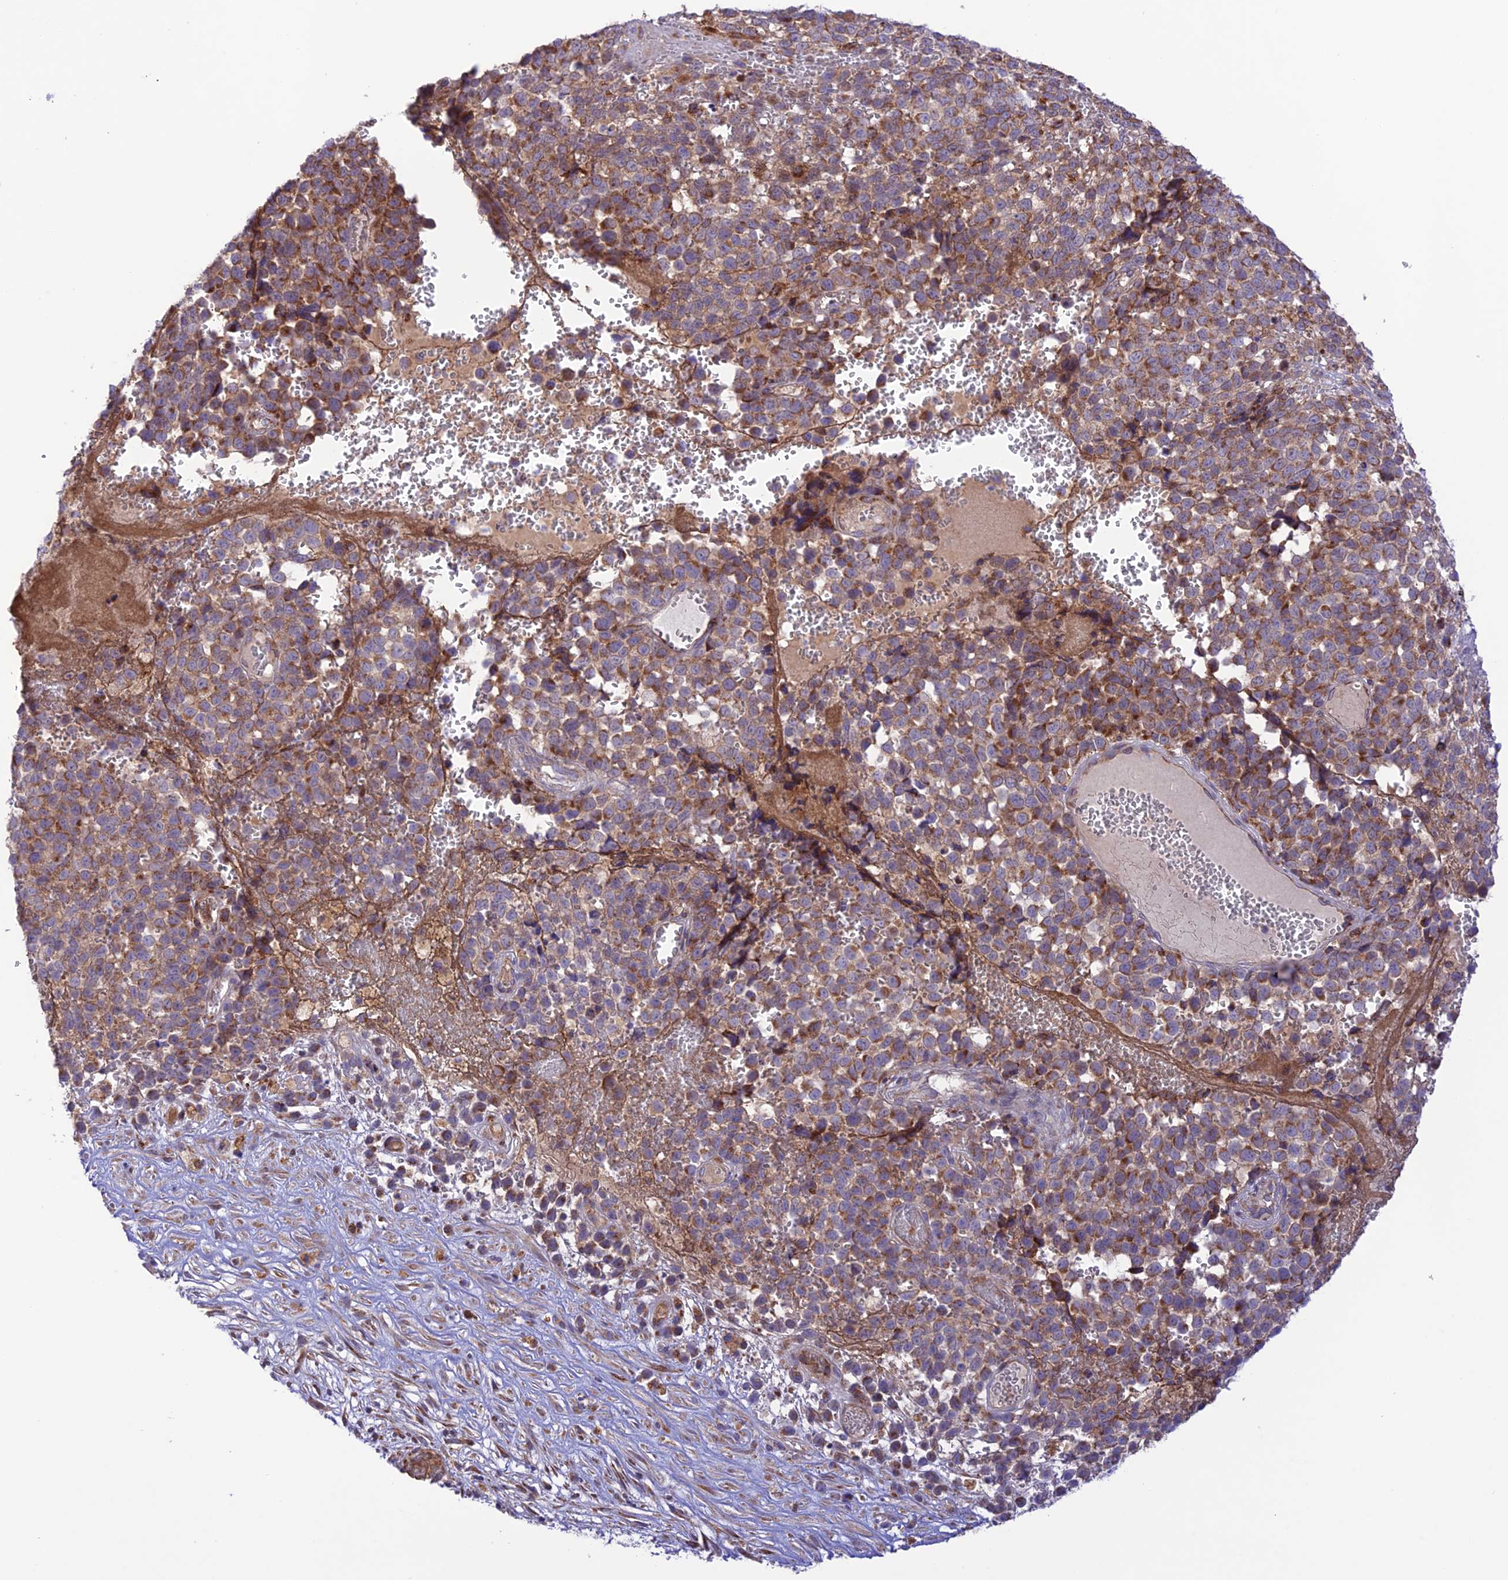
{"staining": {"intensity": "moderate", "quantity": ">75%", "location": "cytoplasmic/membranous"}, "tissue": "melanoma", "cell_type": "Tumor cells", "image_type": "cancer", "snomed": [{"axis": "morphology", "description": "Malignant melanoma, NOS"}, {"axis": "topography", "description": "Nose, NOS"}], "caption": "Human malignant melanoma stained with a brown dye shows moderate cytoplasmic/membranous positive expression in approximately >75% of tumor cells.", "gene": "UAP1L1", "patient": {"sex": "female", "age": 48}}